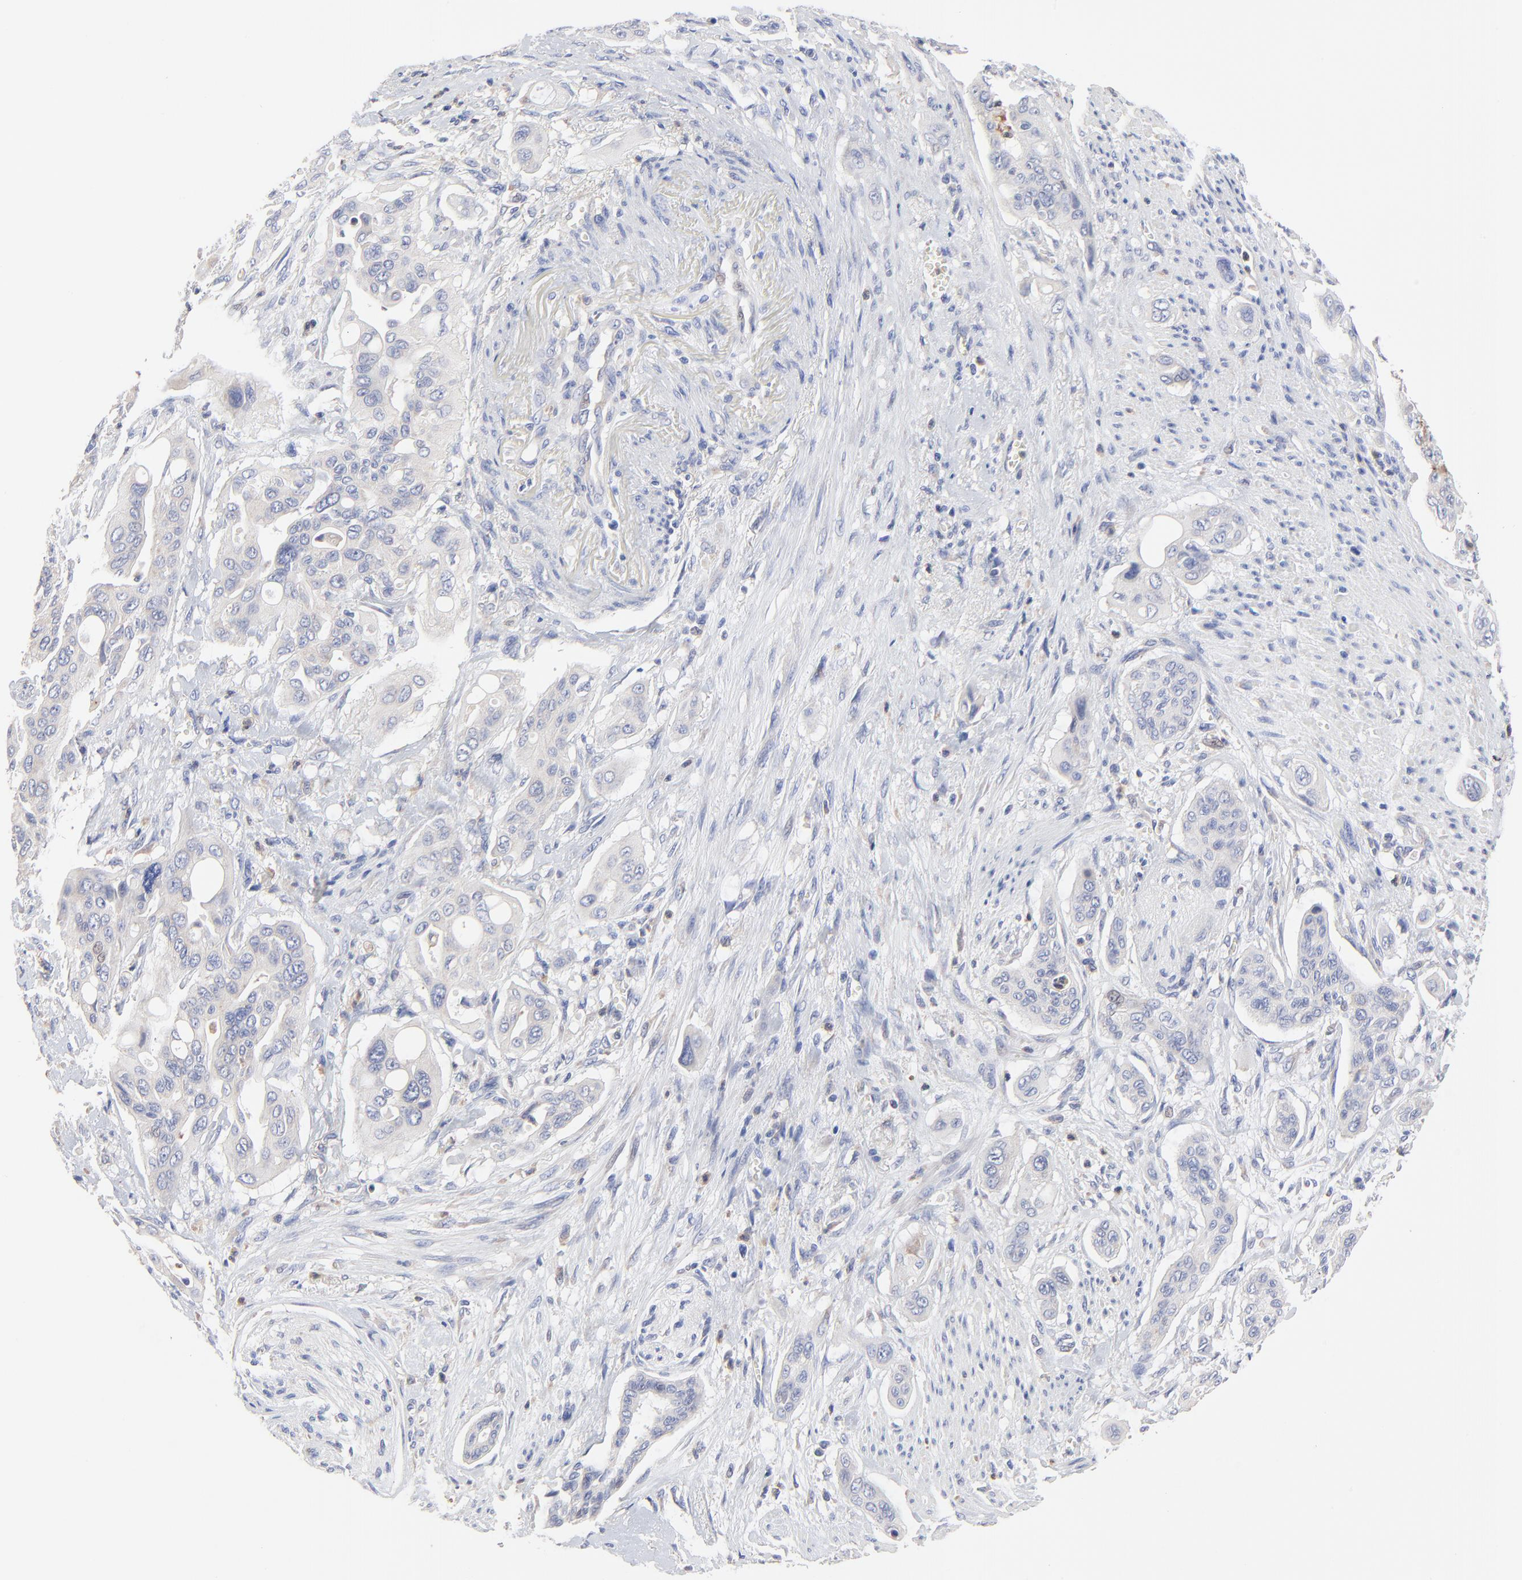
{"staining": {"intensity": "negative", "quantity": "none", "location": "none"}, "tissue": "pancreatic cancer", "cell_type": "Tumor cells", "image_type": "cancer", "snomed": [{"axis": "morphology", "description": "Adenocarcinoma, NOS"}, {"axis": "topography", "description": "Pancreas"}], "caption": "Immunohistochemistry (IHC) of human pancreatic adenocarcinoma demonstrates no expression in tumor cells.", "gene": "PPFIBP2", "patient": {"sex": "male", "age": 77}}